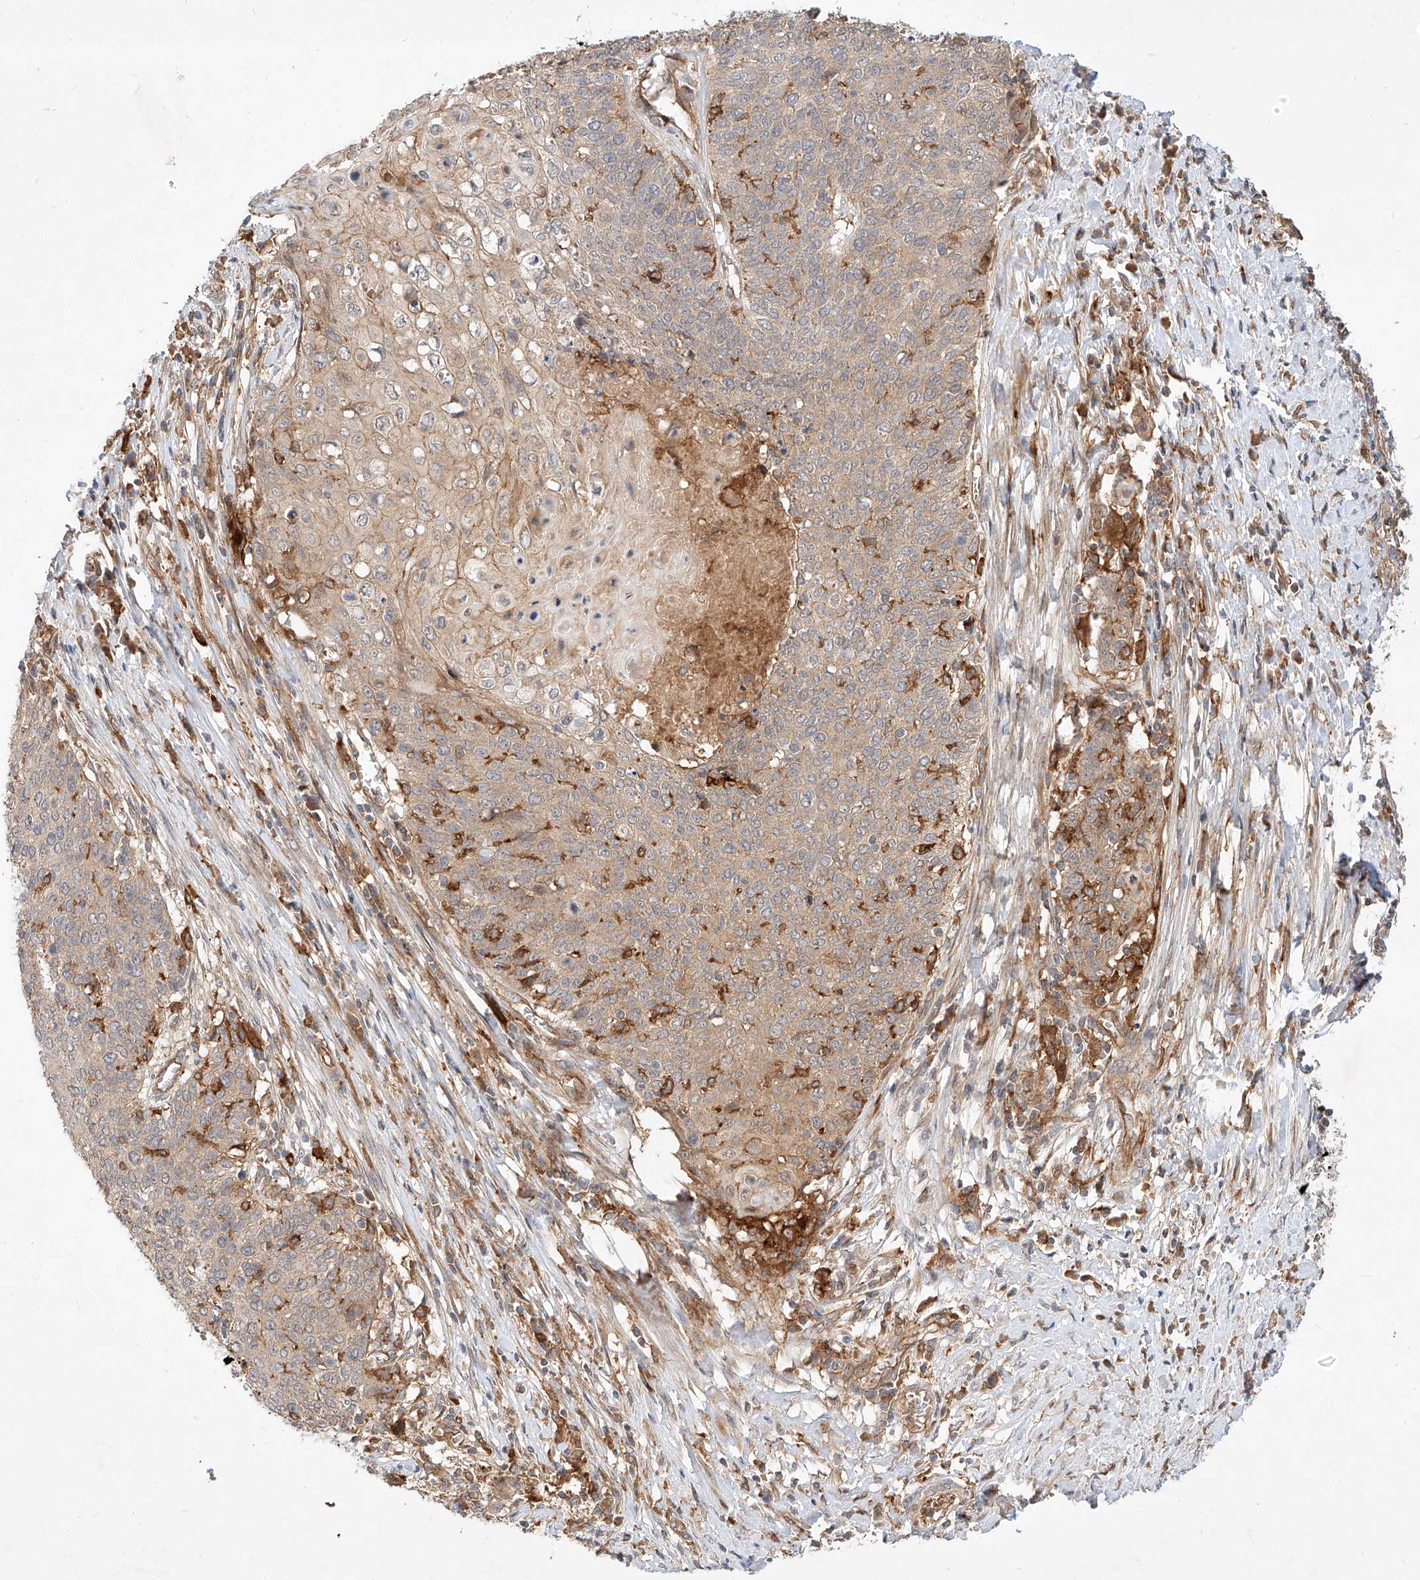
{"staining": {"intensity": "weak", "quantity": ">75%", "location": "cytoplasmic/membranous"}, "tissue": "cervical cancer", "cell_type": "Tumor cells", "image_type": "cancer", "snomed": [{"axis": "morphology", "description": "Squamous cell carcinoma, NOS"}, {"axis": "topography", "description": "Cervix"}], "caption": "IHC (DAB (3,3'-diaminobenzidine)) staining of human cervical squamous cell carcinoma exhibits weak cytoplasmic/membranous protein positivity in about >75% of tumor cells.", "gene": "NFAM1", "patient": {"sex": "female", "age": 39}}